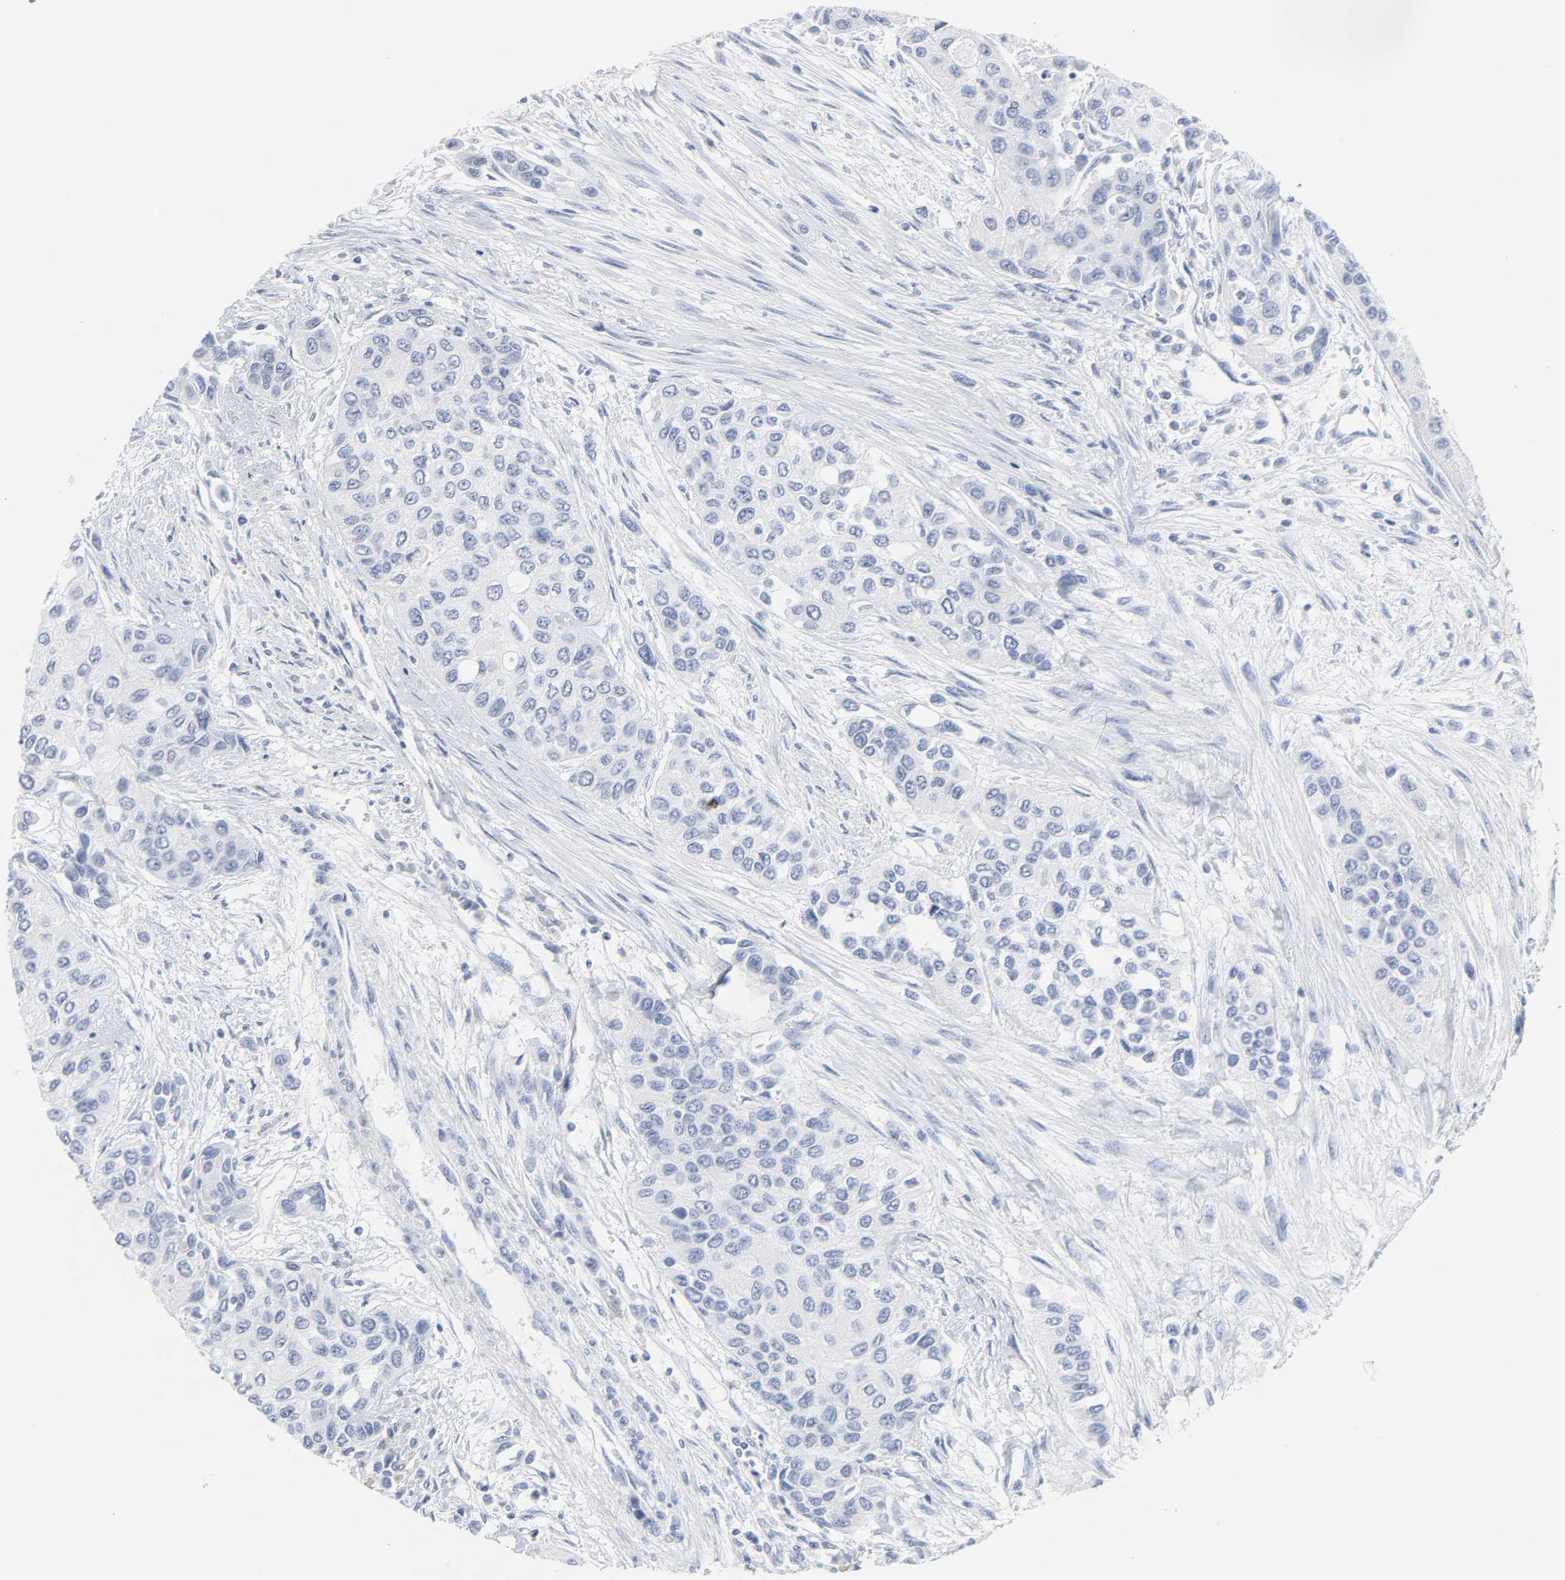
{"staining": {"intensity": "negative", "quantity": "none", "location": "none"}, "tissue": "urothelial cancer", "cell_type": "Tumor cells", "image_type": "cancer", "snomed": [{"axis": "morphology", "description": "Urothelial carcinoma, High grade"}, {"axis": "topography", "description": "Urinary bladder"}], "caption": "Immunohistochemistry micrograph of neoplastic tissue: human urothelial cancer stained with DAB demonstrates no significant protein staining in tumor cells.", "gene": "ACP3", "patient": {"sex": "female", "age": 56}}